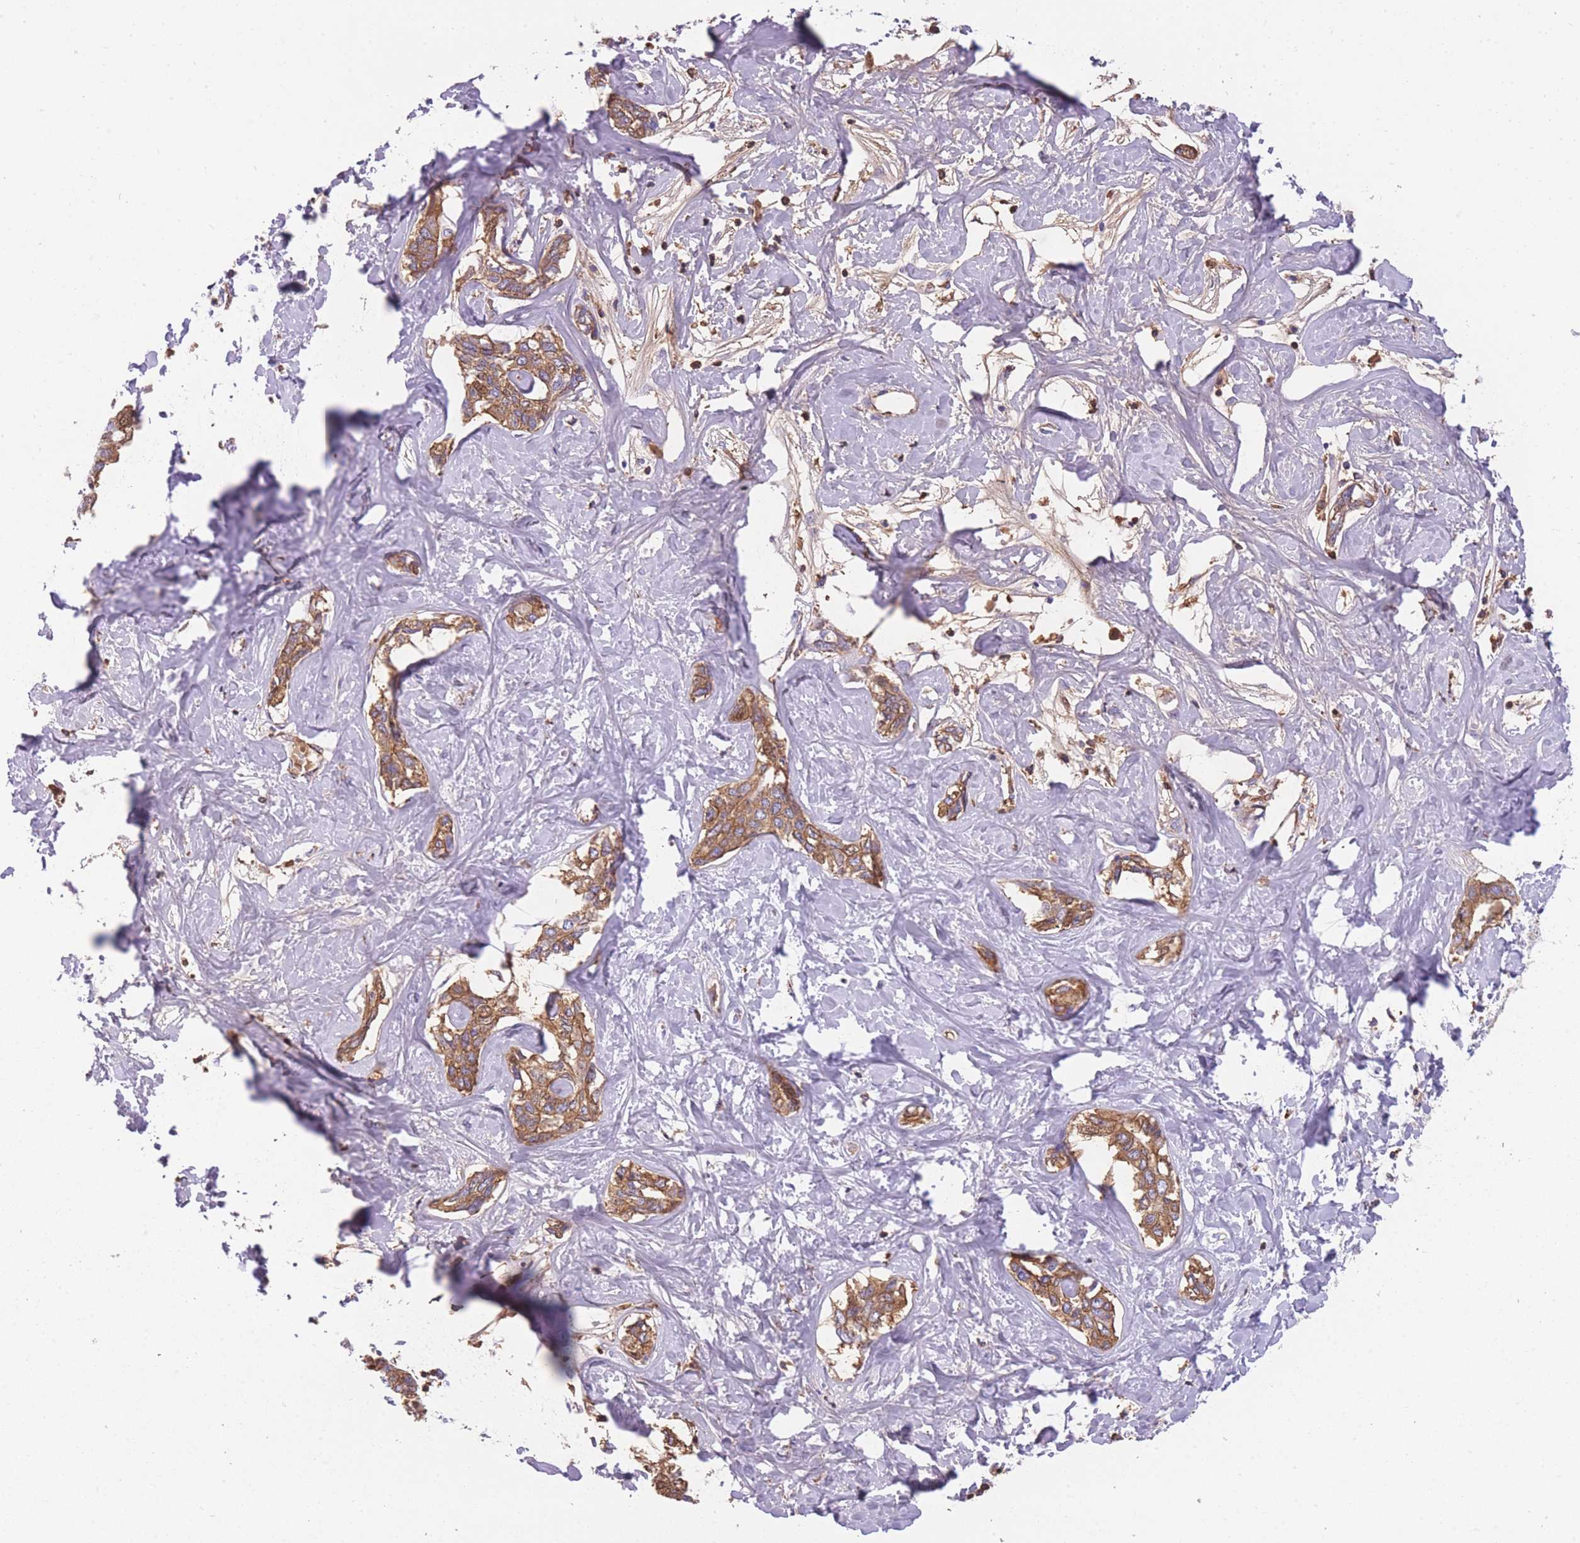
{"staining": {"intensity": "moderate", "quantity": ">75%", "location": "cytoplasmic/membranous"}, "tissue": "liver cancer", "cell_type": "Tumor cells", "image_type": "cancer", "snomed": [{"axis": "morphology", "description": "Cholangiocarcinoma"}, {"axis": "topography", "description": "Liver"}], "caption": "Human liver cancer stained with a protein marker displays moderate staining in tumor cells.", "gene": "GNAT1", "patient": {"sex": "male", "age": 59}}